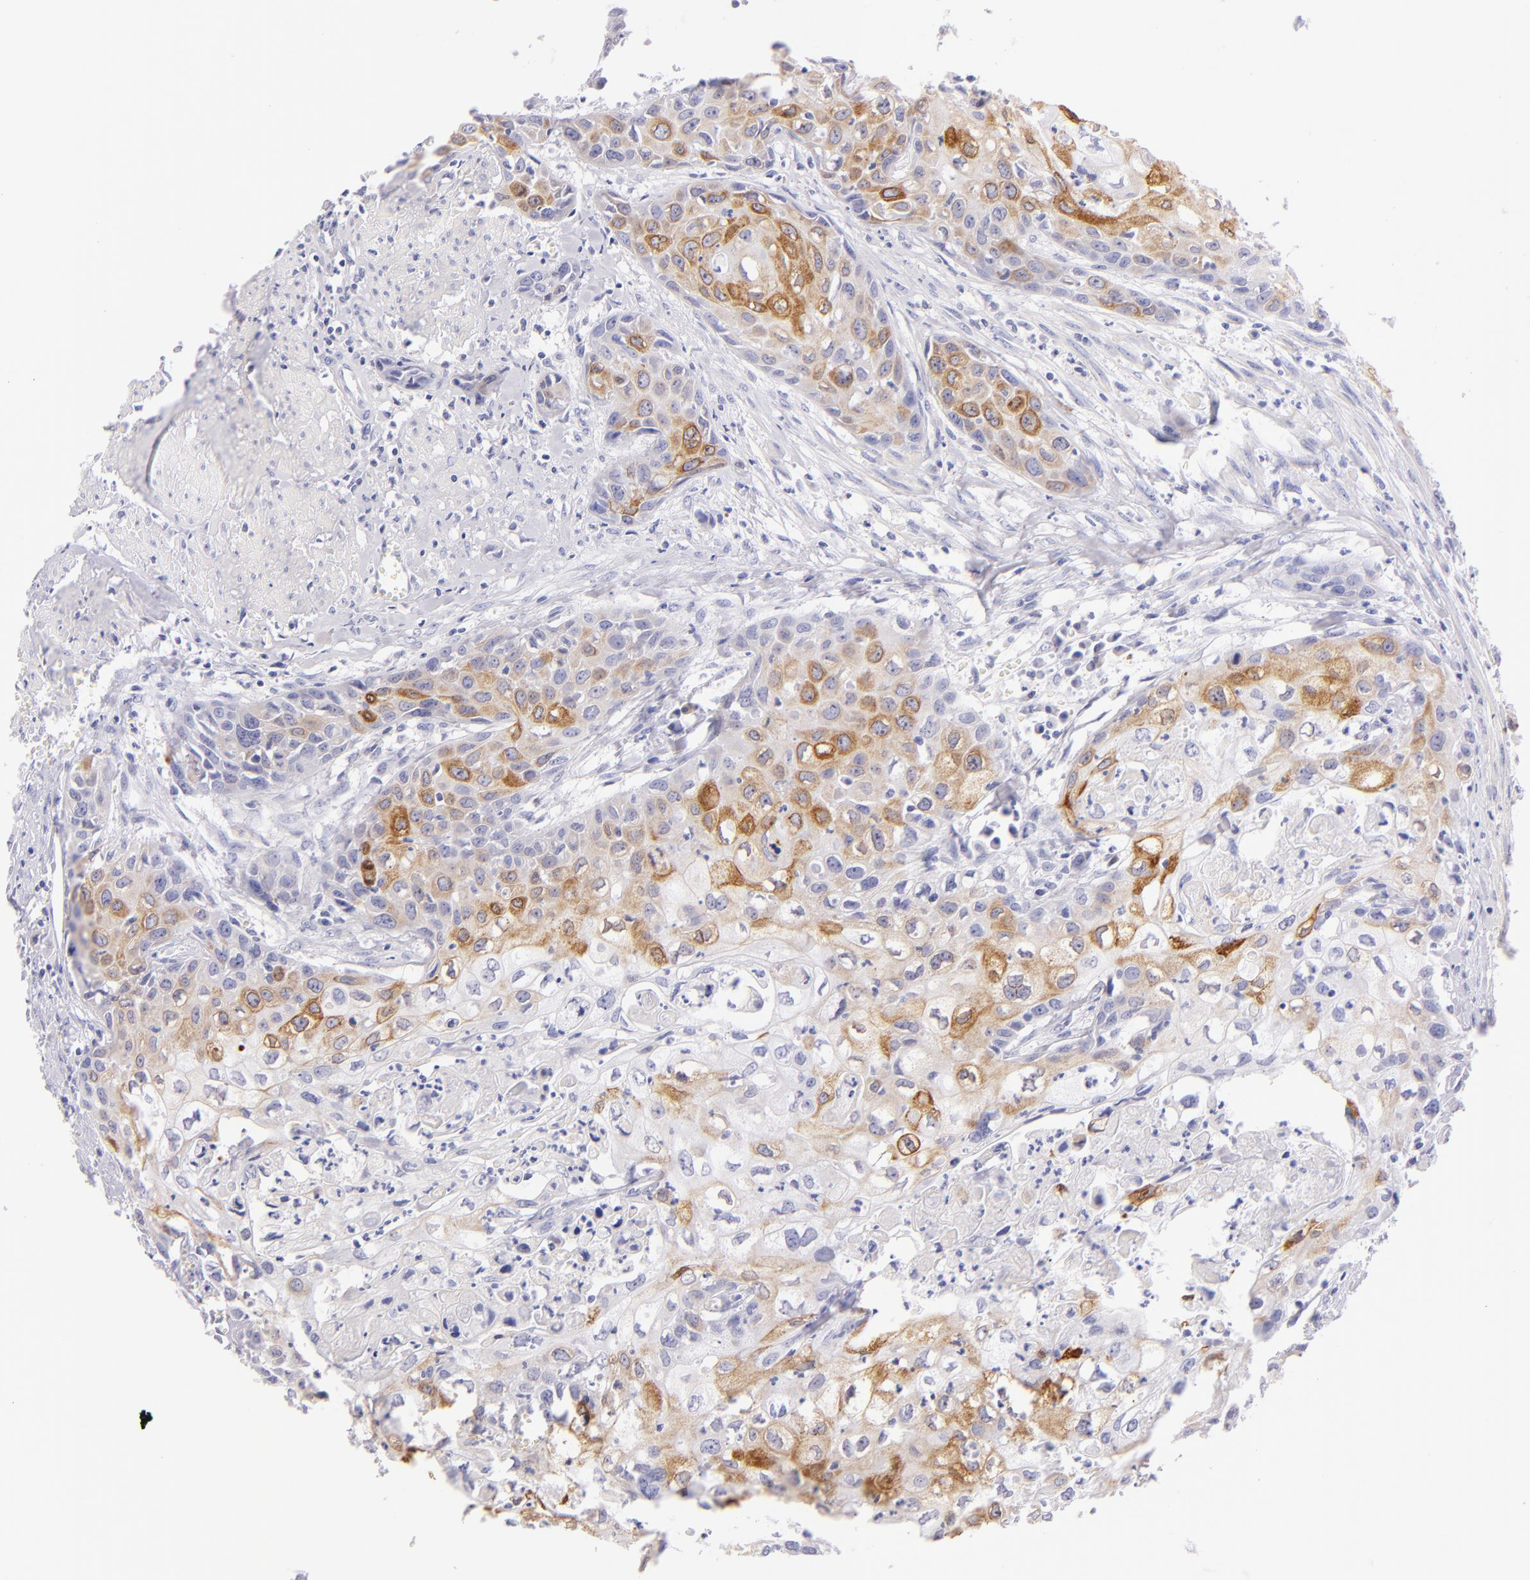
{"staining": {"intensity": "moderate", "quantity": "<25%", "location": "cytoplasmic/membranous"}, "tissue": "urothelial cancer", "cell_type": "Tumor cells", "image_type": "cancer", "snomed": [{"axis": "morphology", "description": "Urothelial carcinoma, High grade"}, {"axis": "topography", "description": "Urinary bladder"}], "caption": "About <25% of tumor cells in human high-grade urothelial carcinoma reveal moderate cytoplasmic/membranous protein expression as visualized by brown immunohistochemical staining.", "gene": "SDC1", "patient": {"sex": "male", "age": 54}}